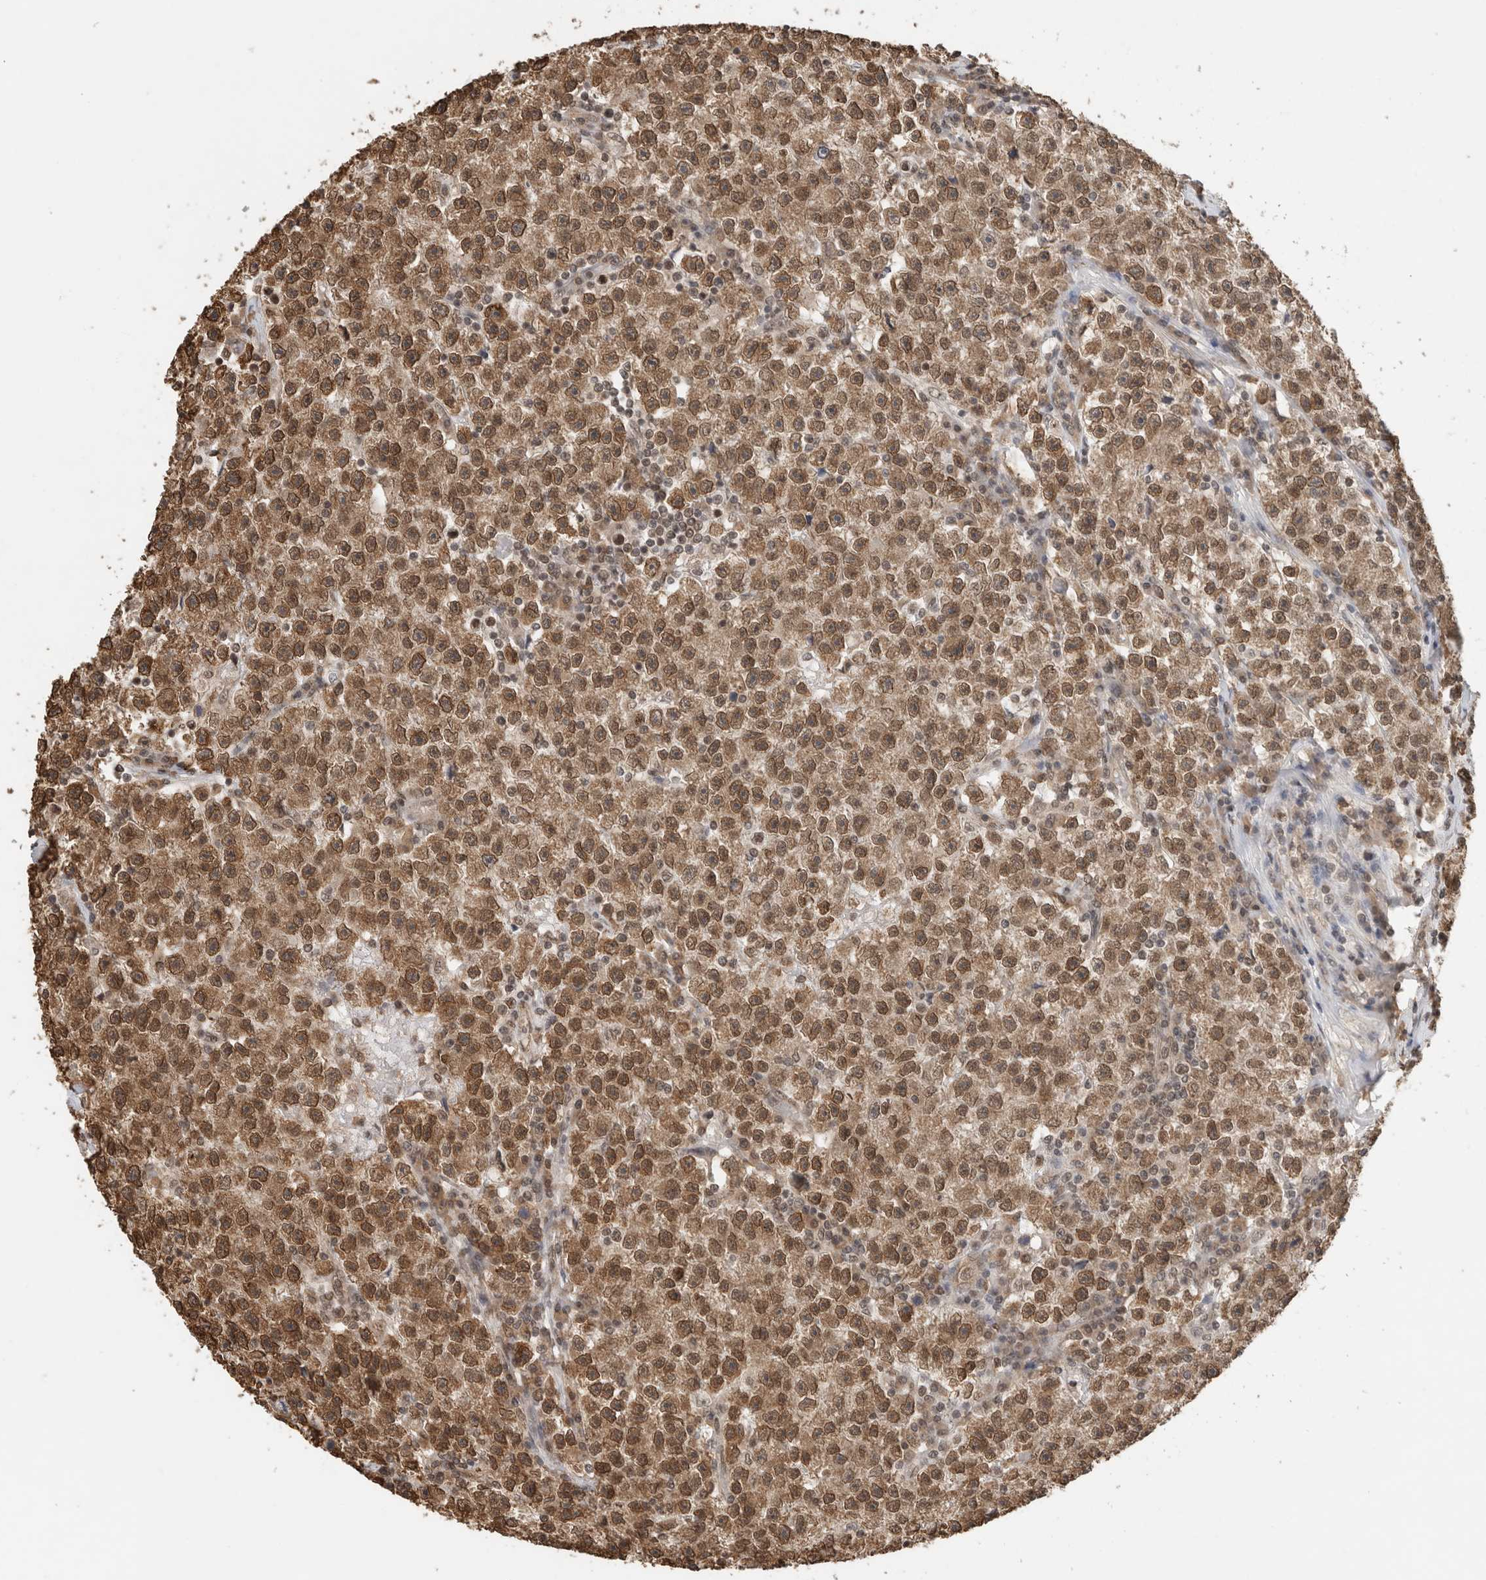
{"staining": {"intensity": "moderate", "quantity": ">75%", "location": "cytoplasmic/membranous,nuclear"}, "tissue": "testis cancer", "cell_type": "Tumor cells", "image_type": "cancer", "snomed": [{"axis": "morphology", "description": "Seminoma, NOS"}, {"axis": "topography", "description": "Testis"}], "caption": "DAB immunohistochemical staining of seminoma (testis) reveals moderate cytoplasmic/membranous and nuclear protein expression in about >75% of tumor cells. The protein is stained brown, and the nuclei are stained in blue (DAB IHC with brightfield microscopy, high magnification).", "gene": "C1orf21", "patient": {"sex": "male", "age": 22}}